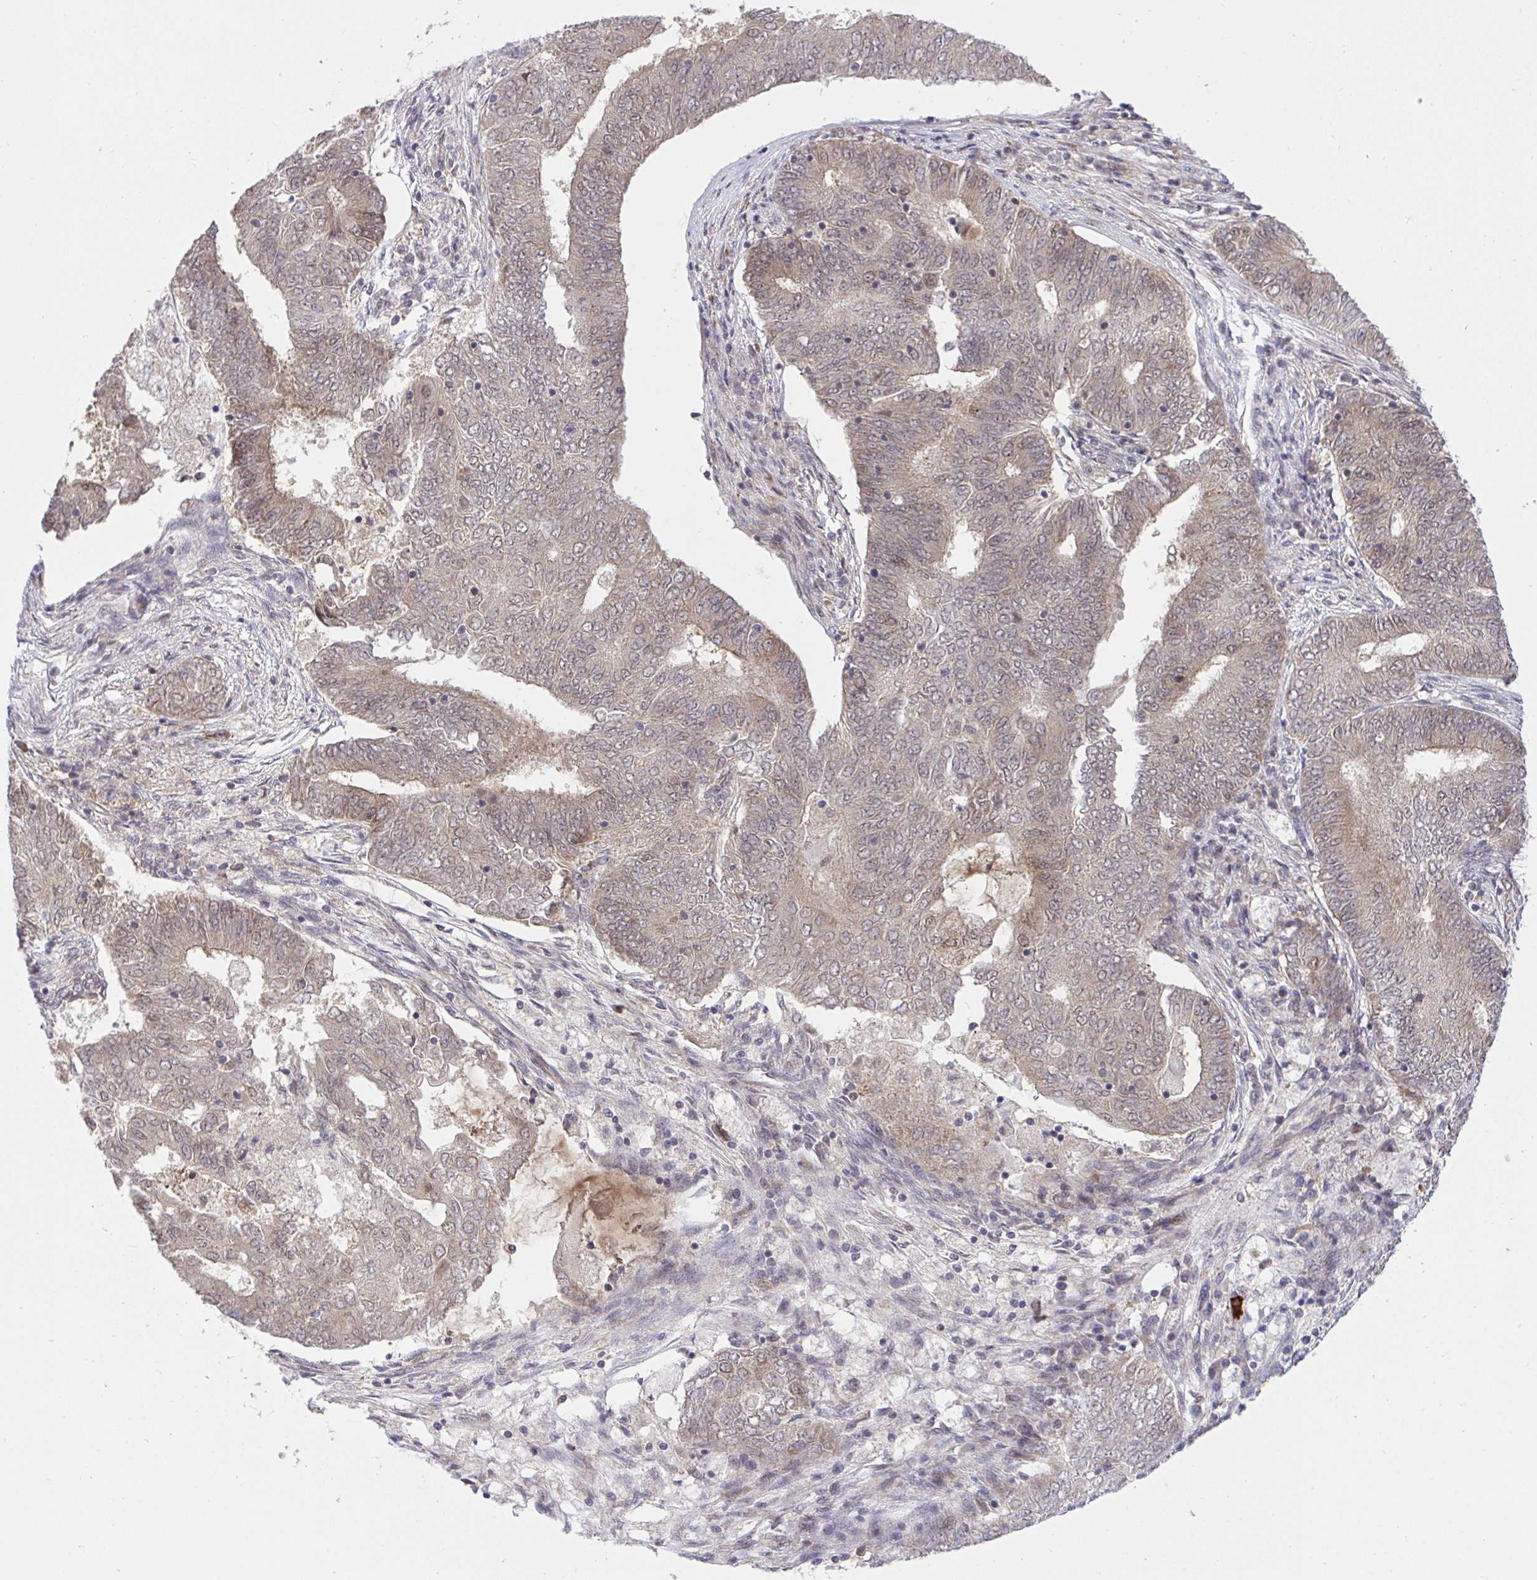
{"staining": {"intensity": "weak", "quantity": "25%-75%", "location": "cytoplasmic/membranous"}, "tissue": "endometrial cancer", "cell_type": "Tumor cells", "image_type": "cancer", "snomed": [{"axis": "morphology", "description": "Adenocarcinoma, NOS"}, {"axis": "topography", "description": "Endometrium"}], "caption": "Protein expression analysis of adenocarcinoma (endometrial) displays weak cytoplasmic/membranous expression in about 25%-75% of tumor cells.", "gene": "ERI1", "patient": {"sex": "female", "age": 62}}